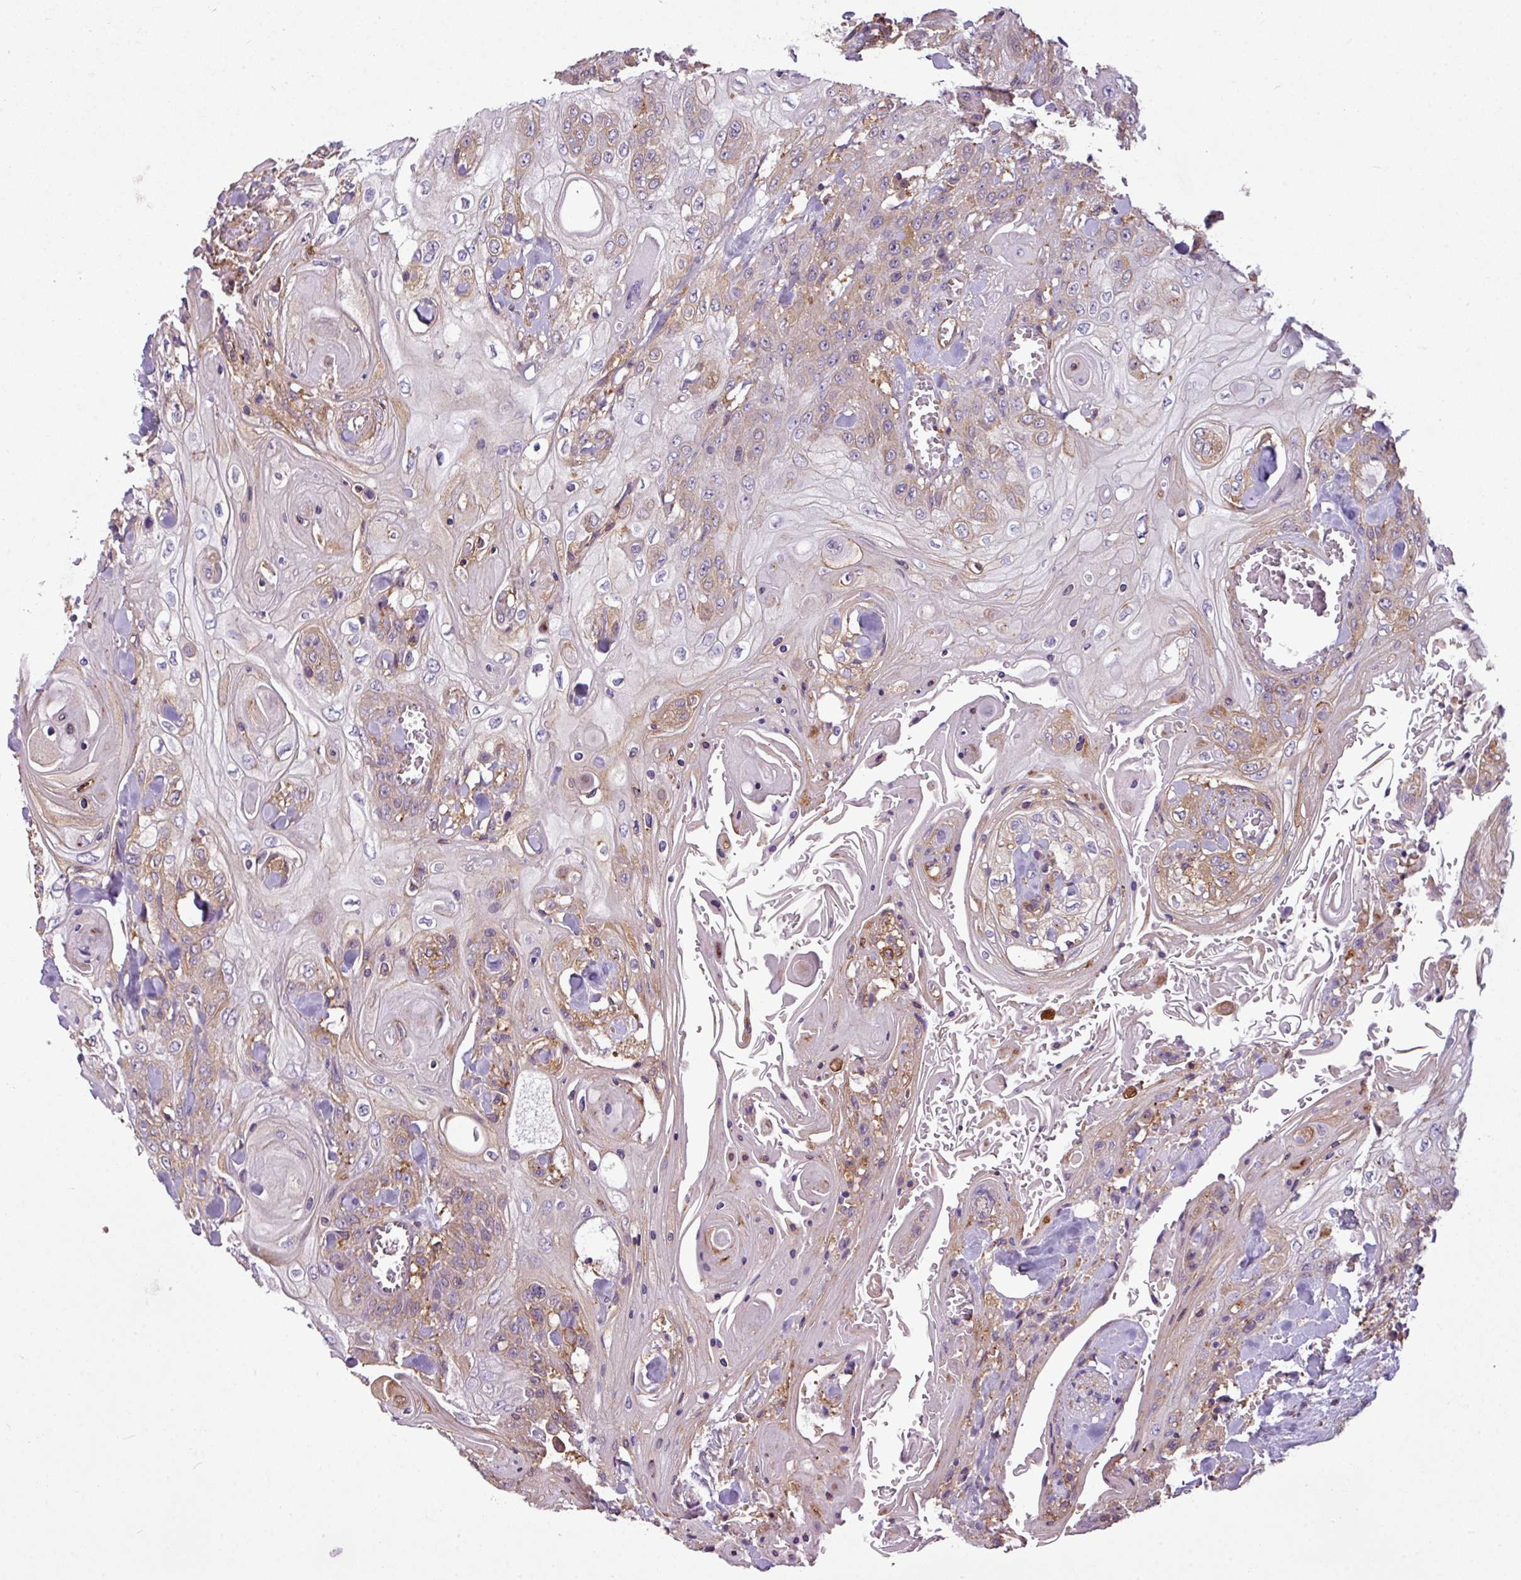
{"staining": {"intensity": "weak", "quantity": "25%-75%", "location": "cytoplasmic/membranous"}, "tissue": "head and neck cancer", "cell_type": "Tumor cells", "image_type": "cancer", "snomed": [{"axis": "morphology", "description": "Squamous cell carcinoma, NOS"}, {"axis": "topography", "description": "Head-Neck"}], "caption": "High-magnification brightfield microscopy of head and neck cancer (squamous cell carcinoma) stained with DAB (brown) and counterstained with hematoxylin (blue). tumor cells exhibit weak cytoplasmic/membranous positivity is seen in about25%-75% of cells.", "gene": "XNDC1N", "patient": {"sex": "female", "age": 43}}